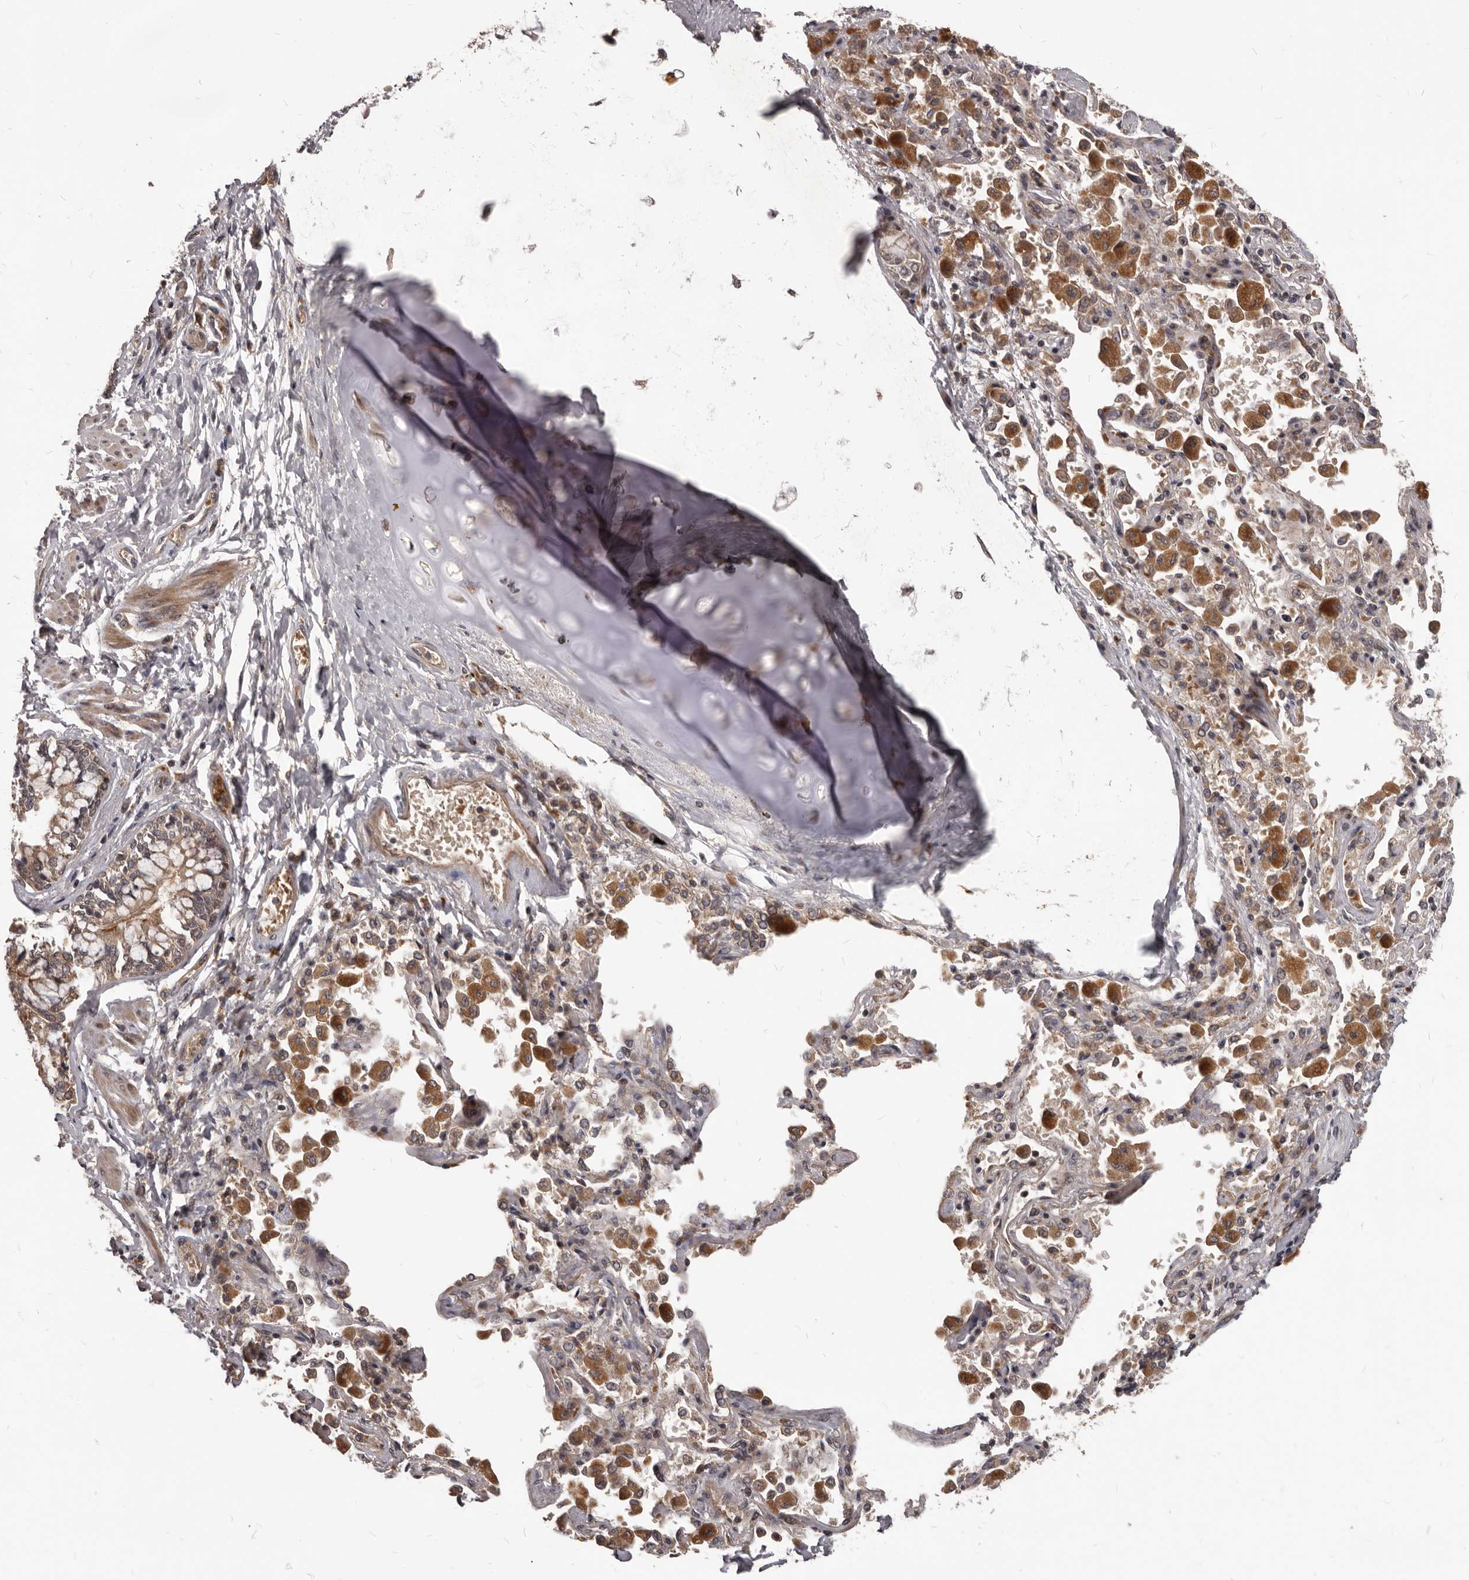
{"staining": {"intensity": "moderate", "quantity": ">75%", "location": "cytoplasmic/membranous"}, "tissue": "bronchus", "cell_type": "Respiratory epithelial cells", "image_type": "normal", "snomed": [{"axis": "morphology", "description": "Normal tissue, NOS"}, {"axis": "morphology", "description": "Inflammation, NOS"}, {"axis": "topography", "description": "Lung"}], "caption": "Human bronchus stained with a brown dye demonstrates moderate cytoplasmic/membranous positive positivity in about >75% of respiratory epithelial cells.", "gene": "GABPB2", "patient": {"sex": "female", "age": 46}}